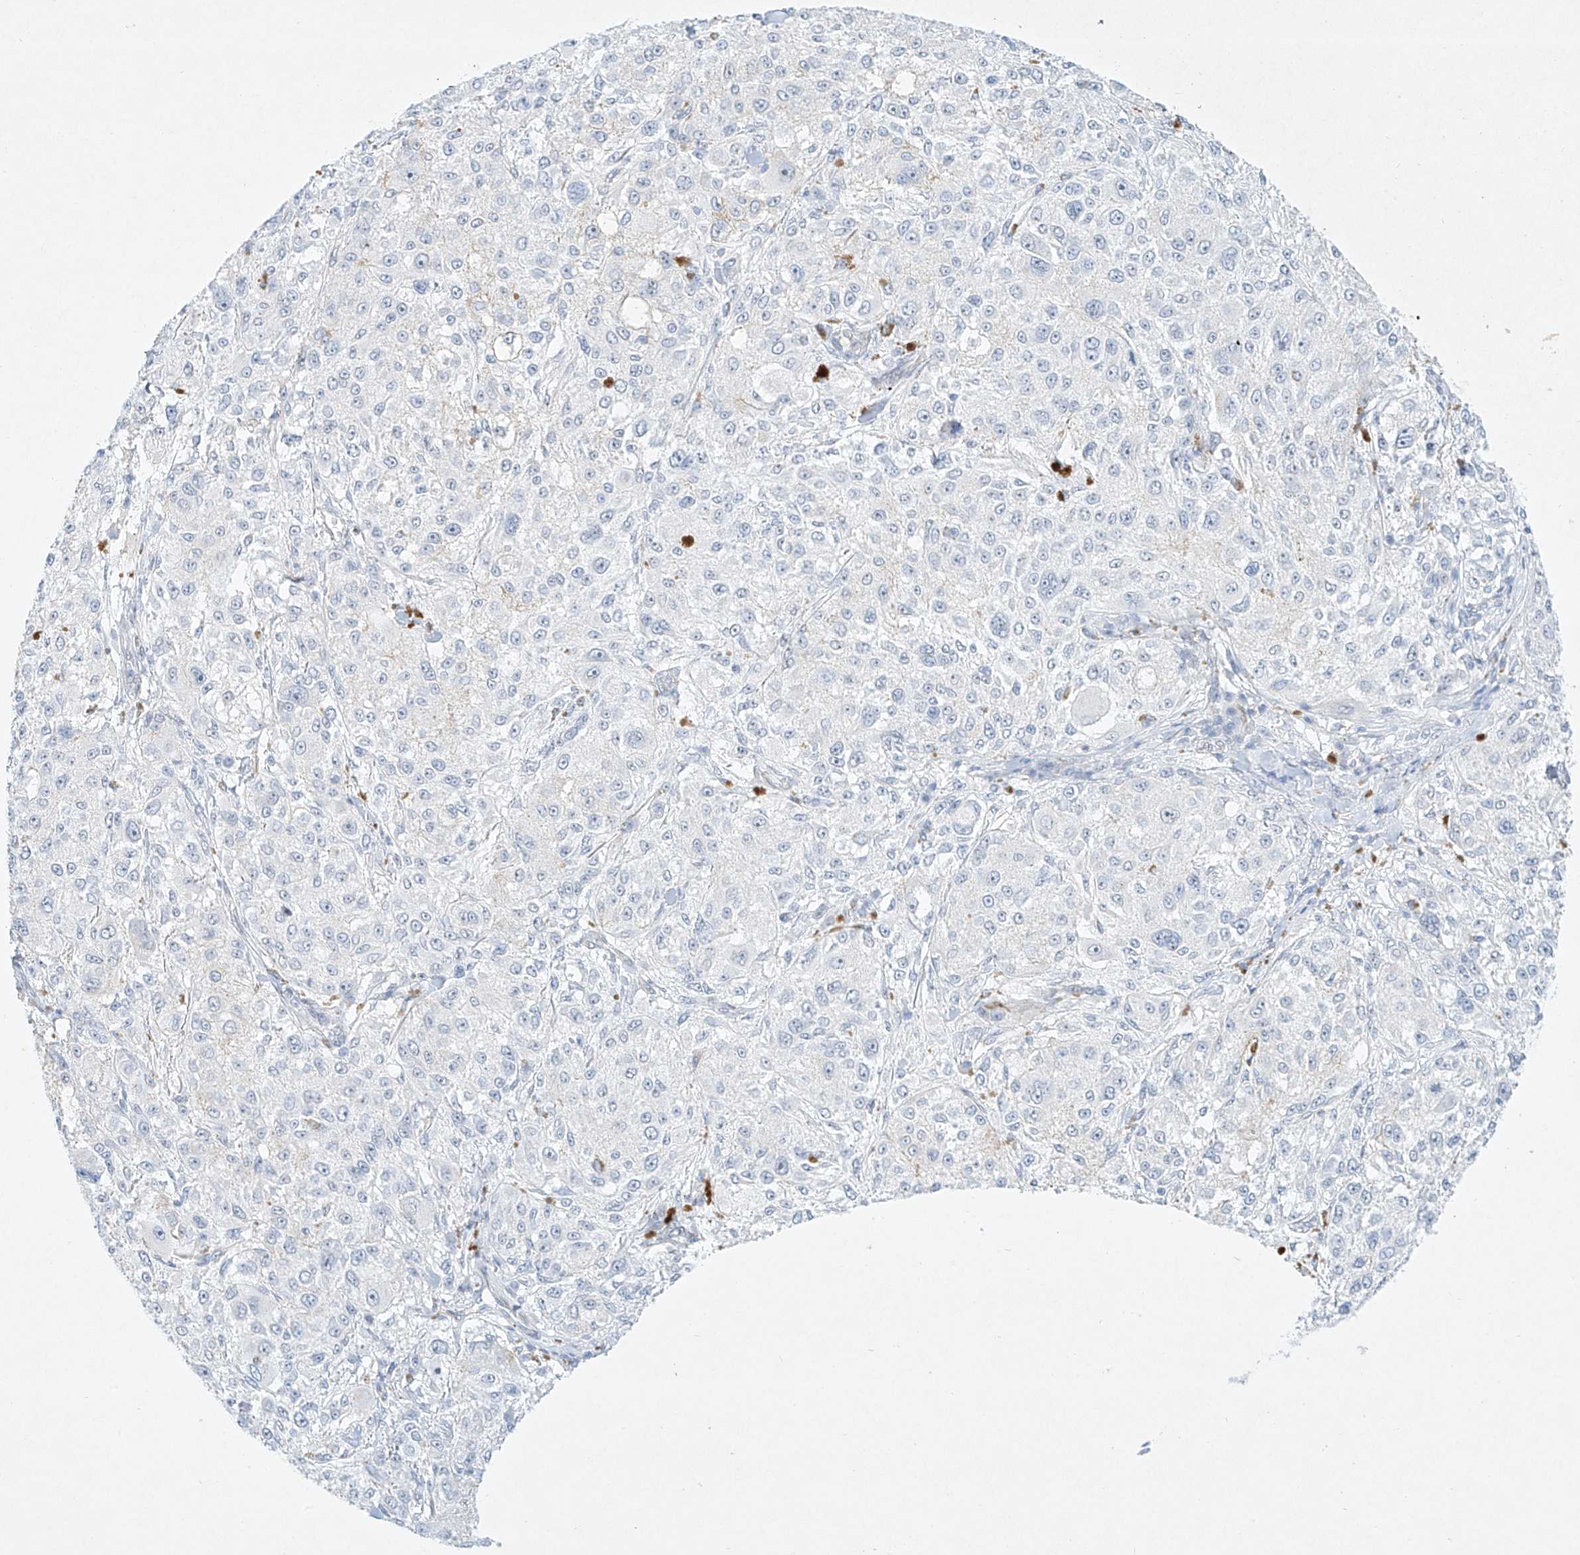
{"staining": {"intensity": "negative", "quantity": "none", "location": "none"}, "tissue": "melanoma", "cell_type": "Tumor cells", "image_type": "cancer", "snomed": [{"axis": "morphology", "description": "Necrosis, NOS"}, {"axis": "morphology", "description": "Malignant melanoma, NOS"}, {"axis": "topography", "description": "Skin"}], "caption": "A micrograph of malignant melanoma stained for a protein reveals no brown staining in tumor cells. (DAB immunohistochemistry (IHC) visualized using brightfield microscopy, high magnification).", "gene": "REEP2", "patient": {"sex": "female", "age": 87}}